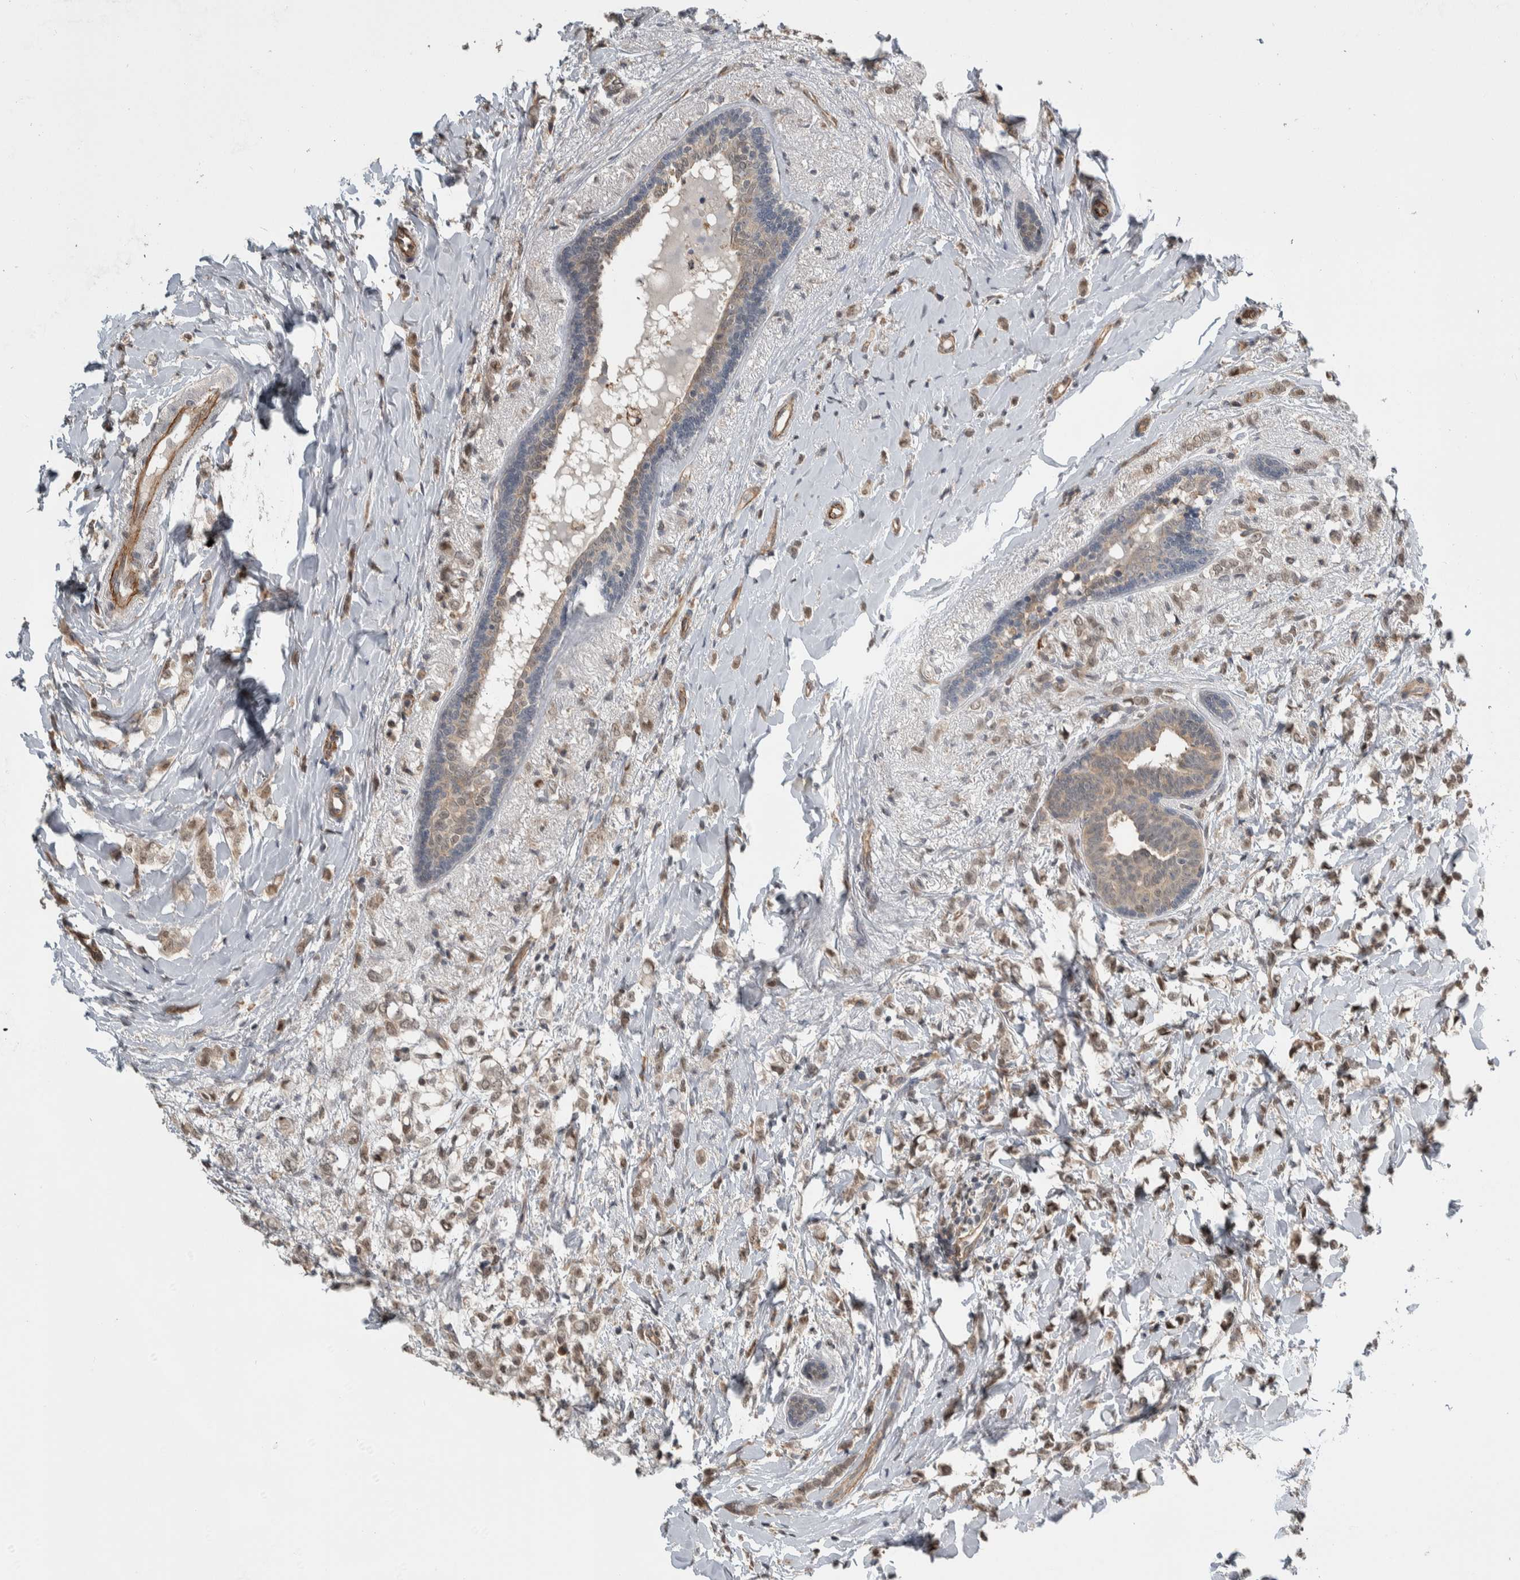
{"staining": {"intensity": "weak", "quantity": ">75%", "location": "cytoplasmic/membranous,nuclear"}, "tissue": "breast cancer", "cell_type": "Tumor cells", "image_type": "cancer", "snomed": [{"axis": "morphology", "description": "Normal tissue, NOS"}, {"axis": "morphology", "description": "Lobular carcinoma"}, {"axis": "topography", "description": "Breast"}], "caption": "Breast cancer (lobular carcinoma) tissue demonstrates weak cytoplasmic/membranous and nuclear expression in about >75% of tumor cells (Stains: DAB in brown, nuclei in blue, Microscopy: brightfield microscopy at high magnification).", "gene": "PRDM4", "patient": {"sex": "female", "age": 47}}